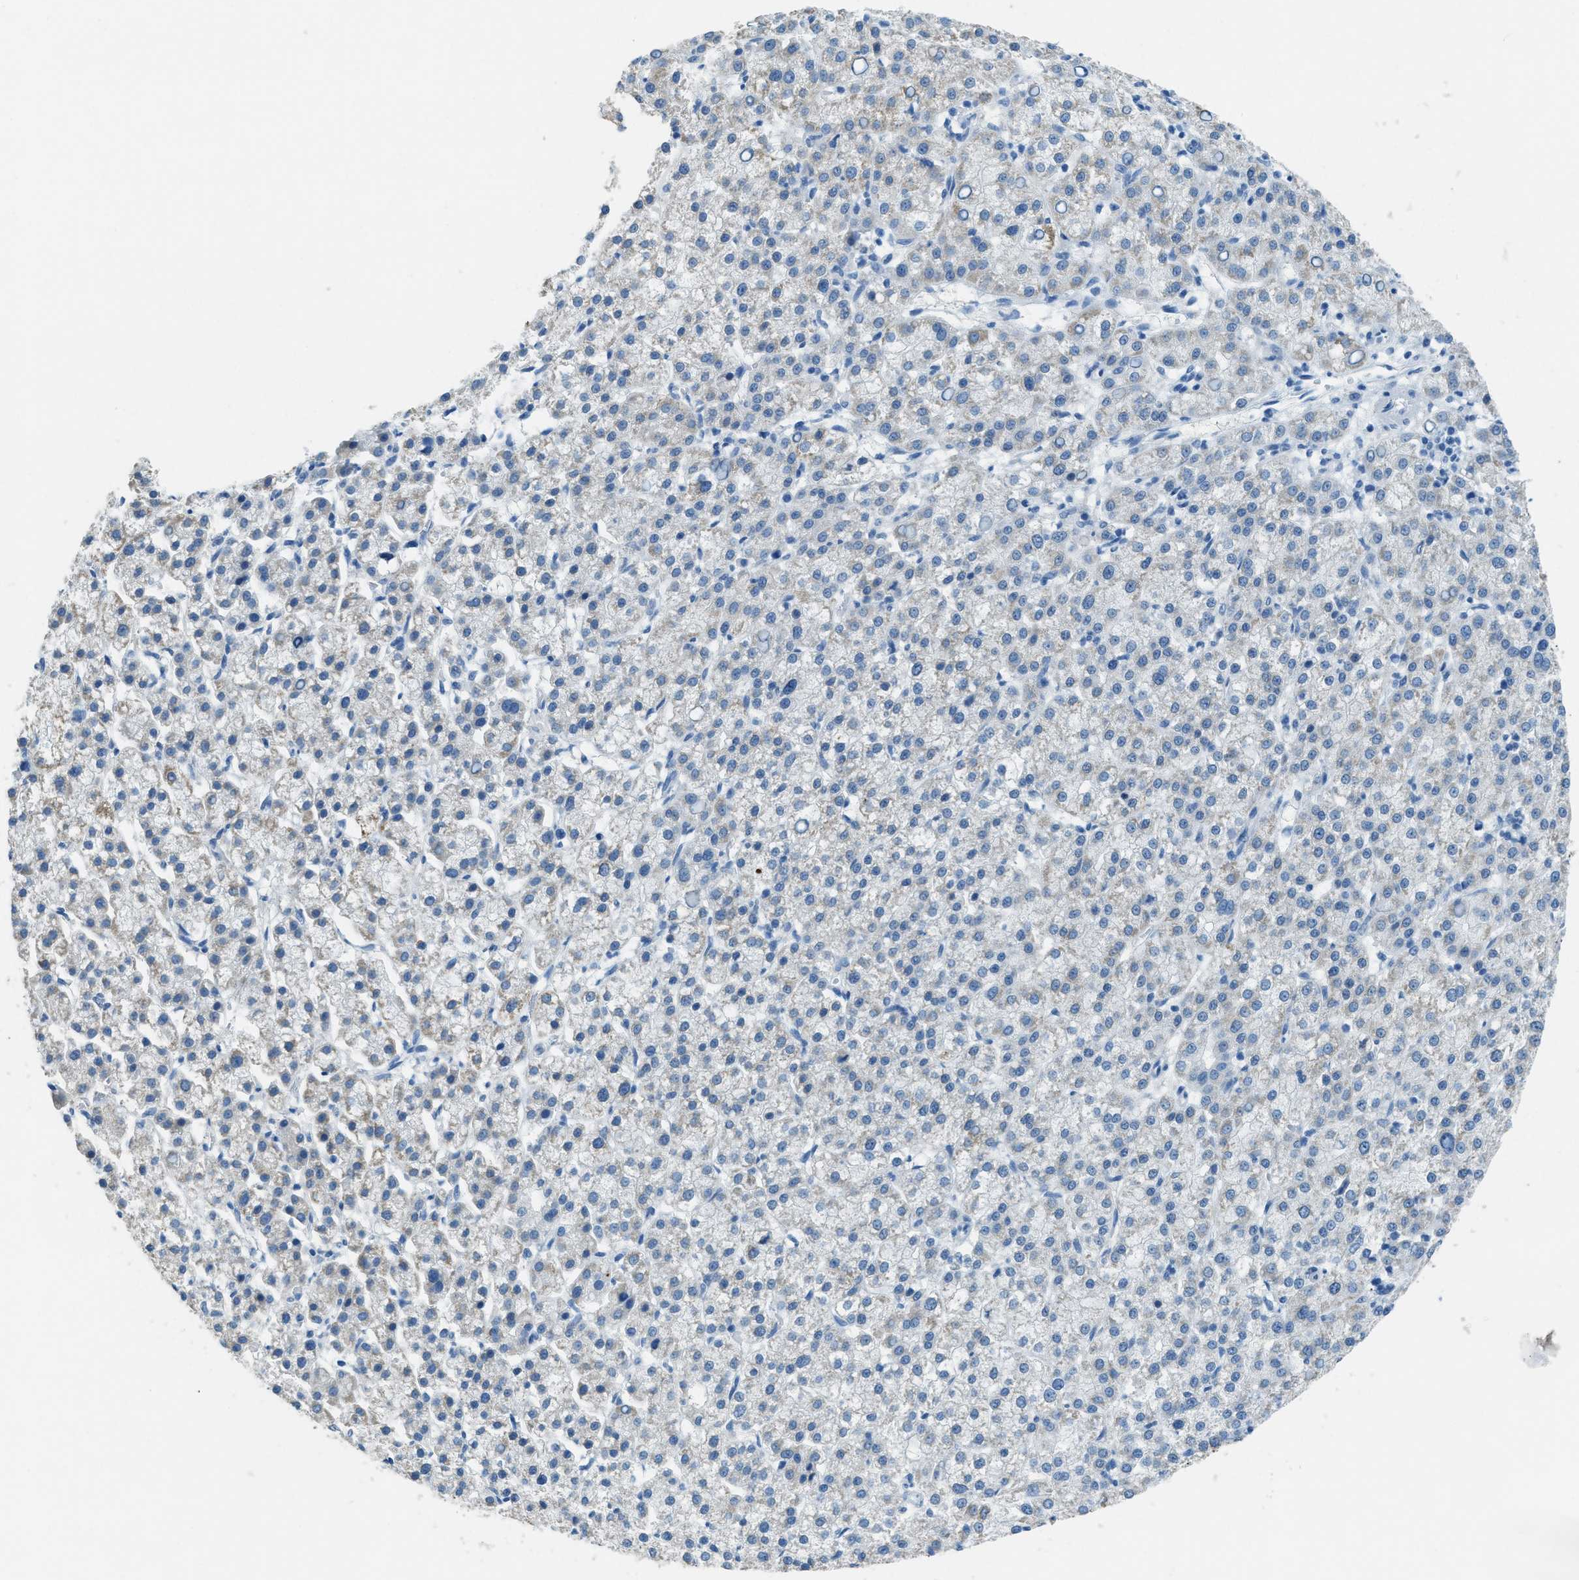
{"staining": {"intensity": "weak", "quantity": "<25%", "location": "cytoplasmic/membranous"}, "tissue": "liver cancer", "cell_type": "Tumor cells", "image_type": "cancer", "snomed": [{"axis": "morphology", "description": "Carcinoma, Hepatocellular, NOS"}, {"axis": "topography", "description": "Liver"}], "caption": "Tumor cells are negative for brown protein staining in liver cancer.", "gene": "TTC13", "patient": {"sex": "female", "age": 58}}